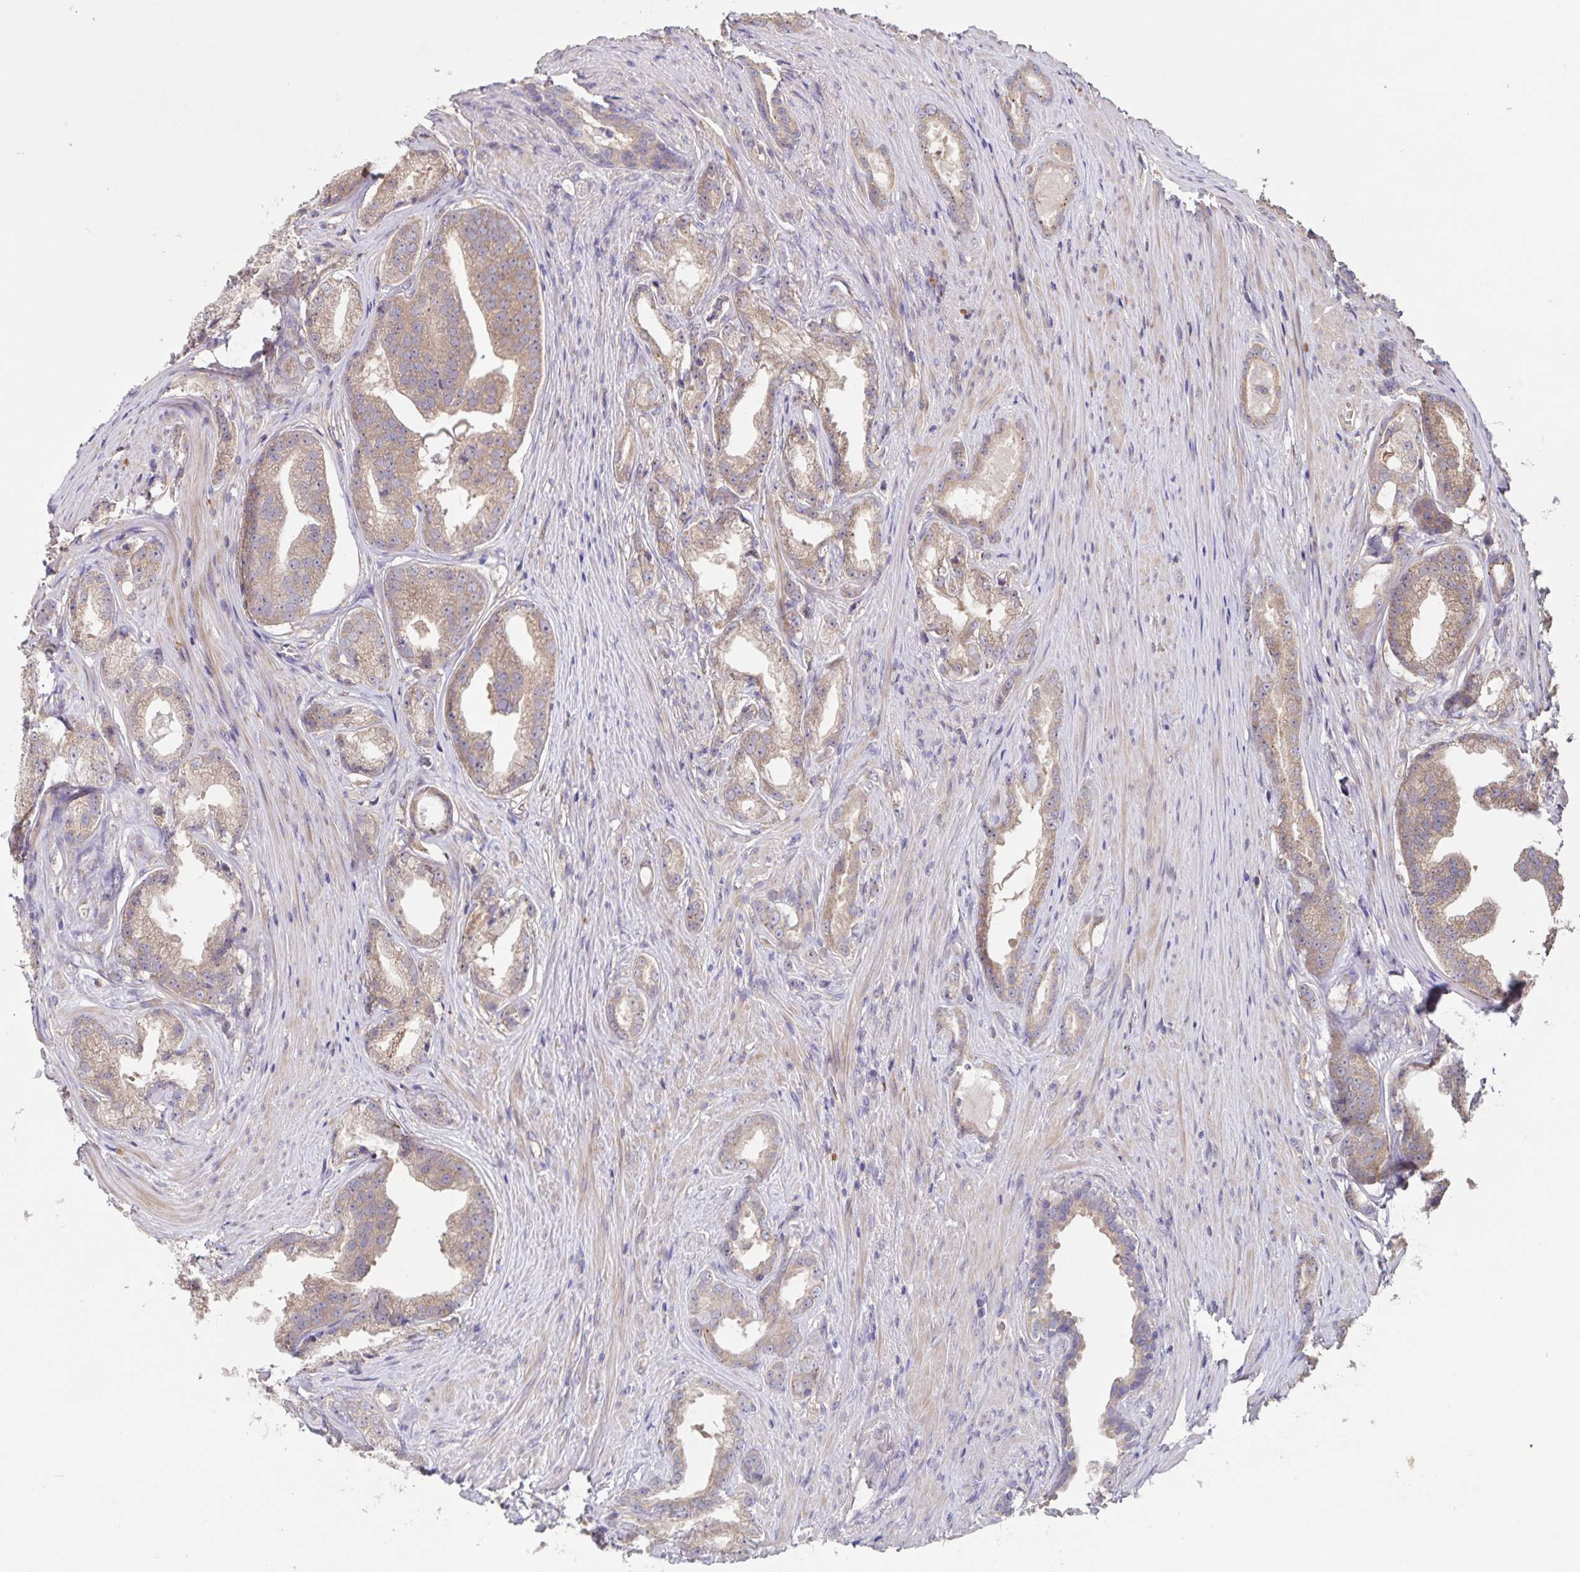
{"staining": {"intensity": "moderate", "quantity": ">75%", "location": "cytoplasmic/membranous"}, "tissue": "prostate cancer", "cell_type": "Tumor cells", "image_type": "cancer", "snomed": [{"axis": "morphology", "description": "Adenocarcinoma, Low grade"}, {"axis": "topography", "description": "Prostate"}], "caption": "A photomicrograph of prostate cancer (low-grade adenocarcinoma) stained for a protein demonstrates moderate cytoplasmic/membranous brown staining in tumor cells. (DAB IHC, brown staining for protein, blue staining for nuclei).", "gene": "FBXL16", "patient": {"sex": "male", "age": 65}}